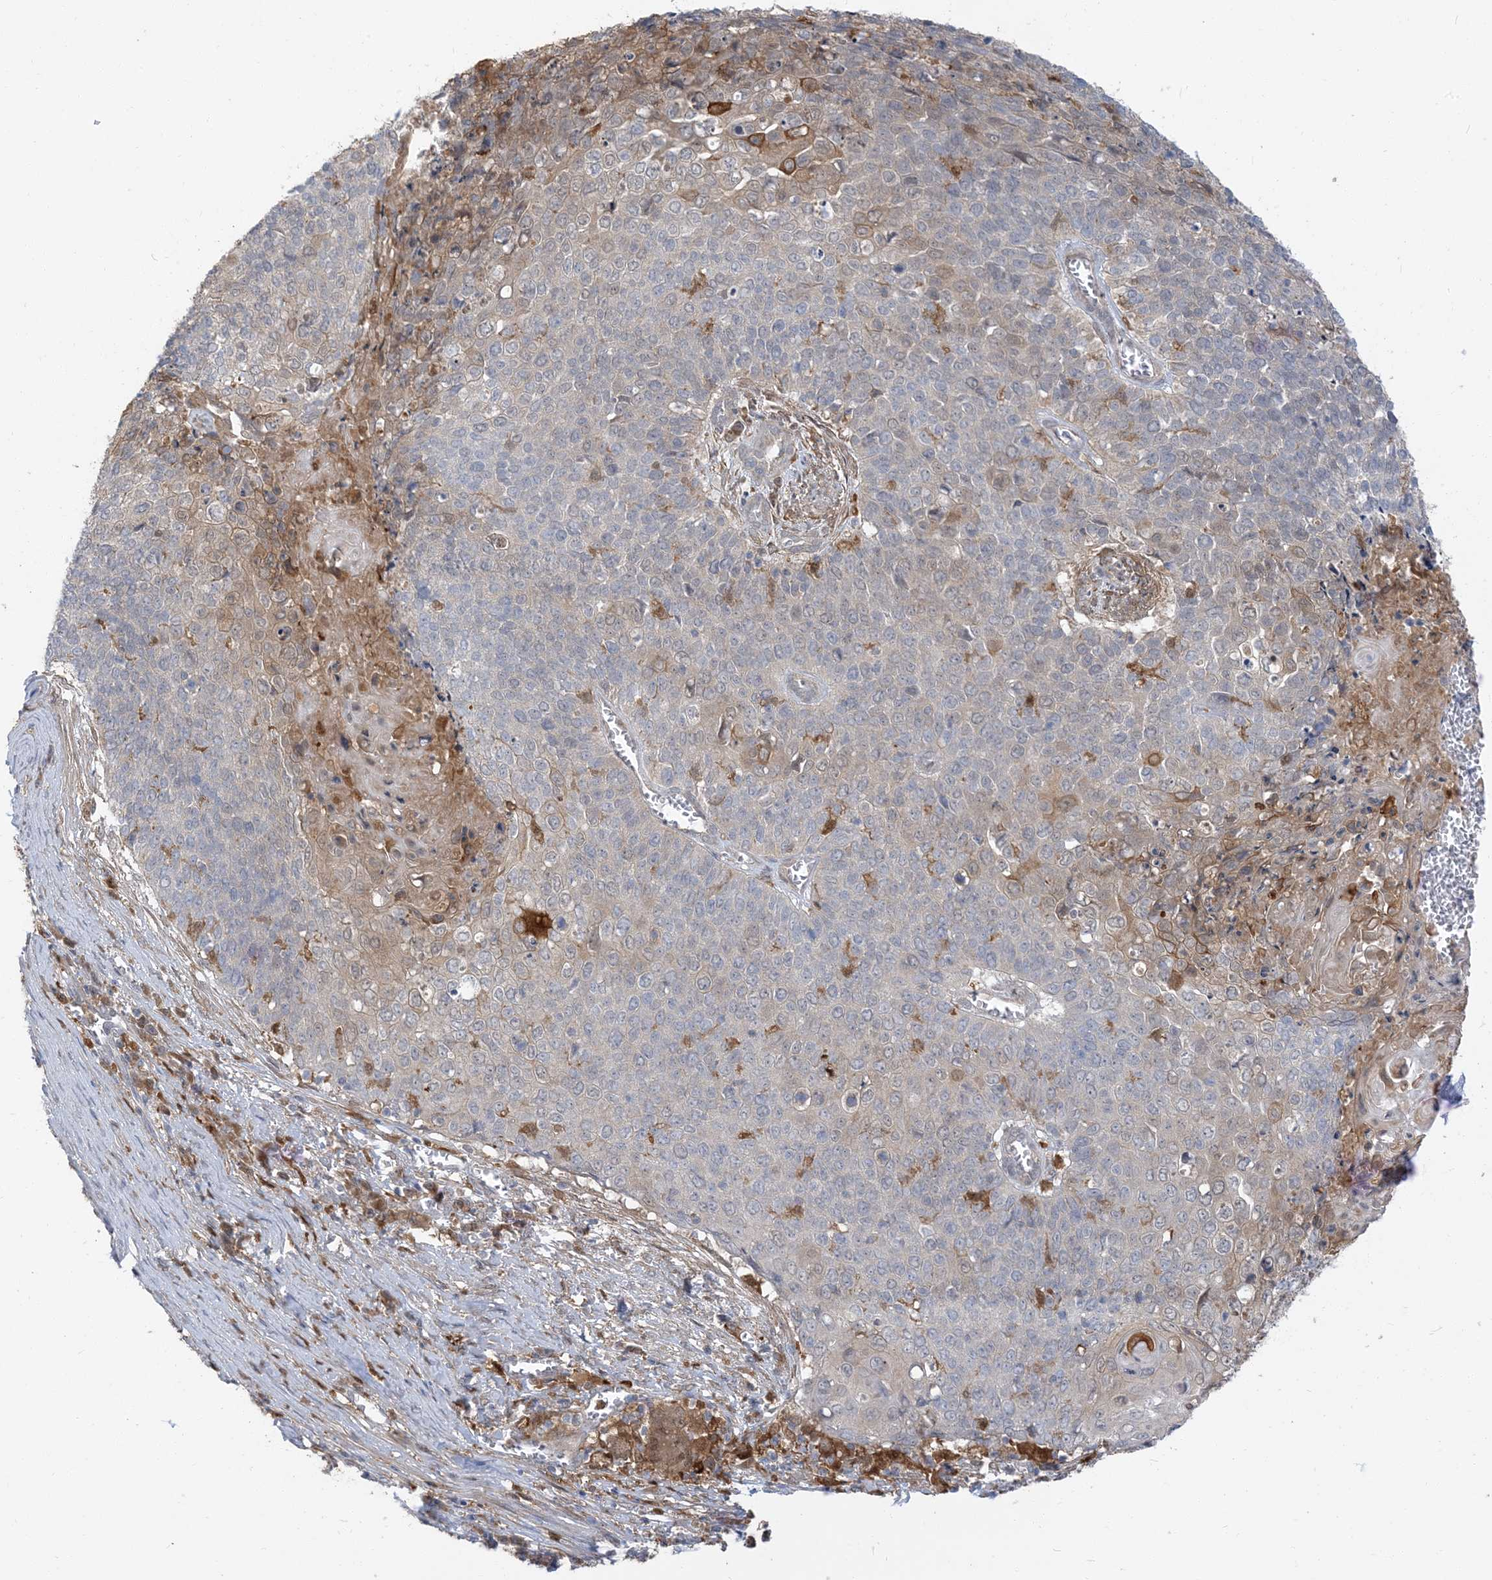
{"staining": {"intensity": "moderate", "quantity": "<25%", "location": "cytoplasmic/membranous"}, "tissue": "cervical cancer", "cell_type": "Tumor cells", "image_type": "cancer", "snomed": [{"axis": "morphology", "description": "Squamous cell carcinoma, NOS"}, {"axis": "topography", "description": "Cervix"}], "caption": "Brown immunohistochemical staining in human cervical cancer (squamous cell carcinoma) reveals moderate cytoplasmic/membranous staining in approximately <25% of tumor cells.", "gene": "NAGK", "patient": {"sex": "female", "age": 39}}